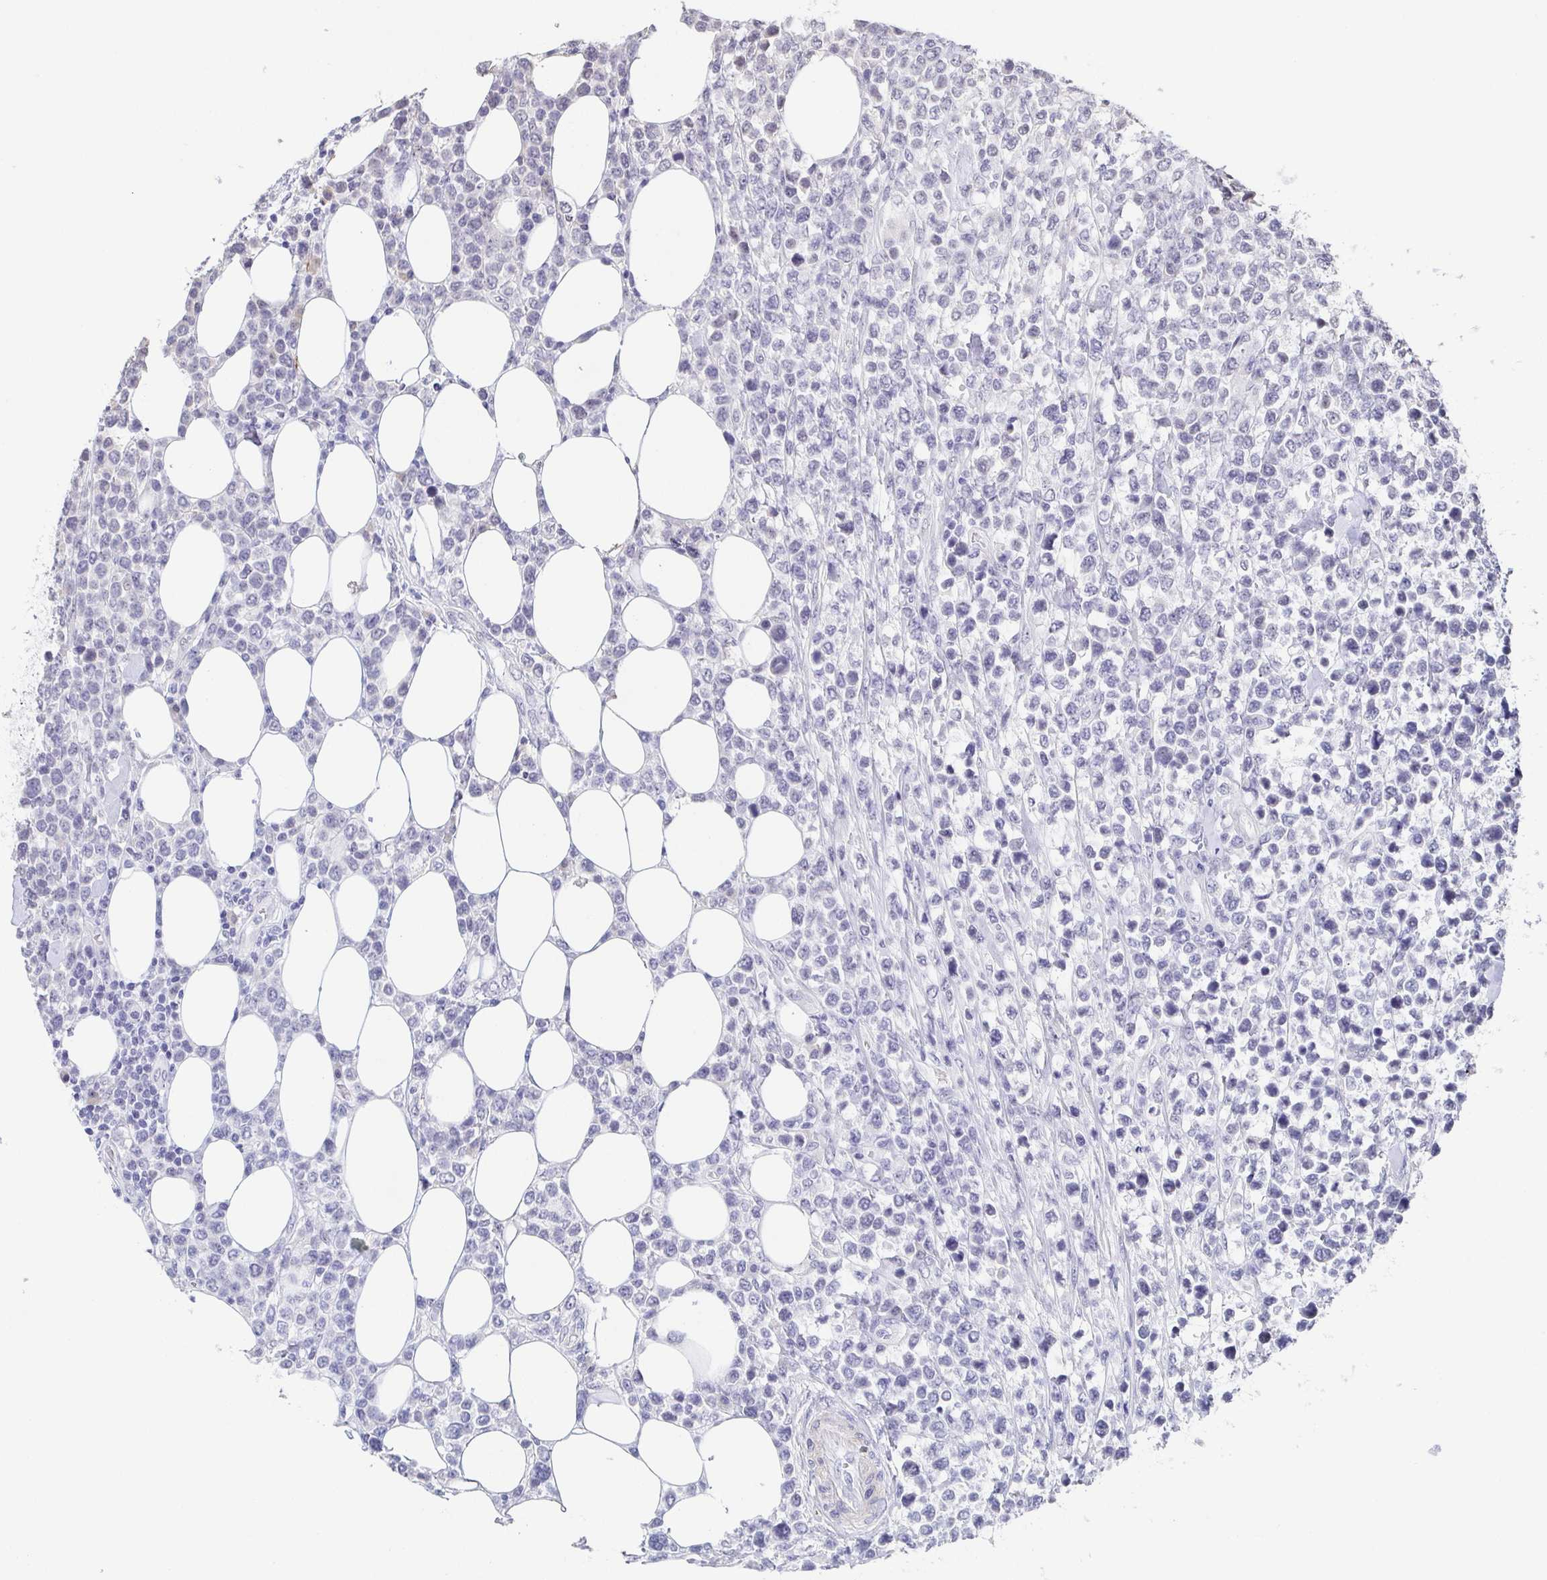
{"staining": {"intensity": "negative", "quantity": "none", "location": "none"}, "tissue": "lymphoma", "cell_type": "Tumor cells", "image_type": "cancer", "snomed": [{"axis": "morphology", "description": "Malignant lymphoma, non-Hodgkin's type, High grade"}, {"axis": "topography", "description": "Soft tissue"}], "caption": "The IHC histopathology image has no significant expression in tumor cells of lymphoma tissue.", "gene": "NEFH", "patient": {"sex": "female", "age": 56}}